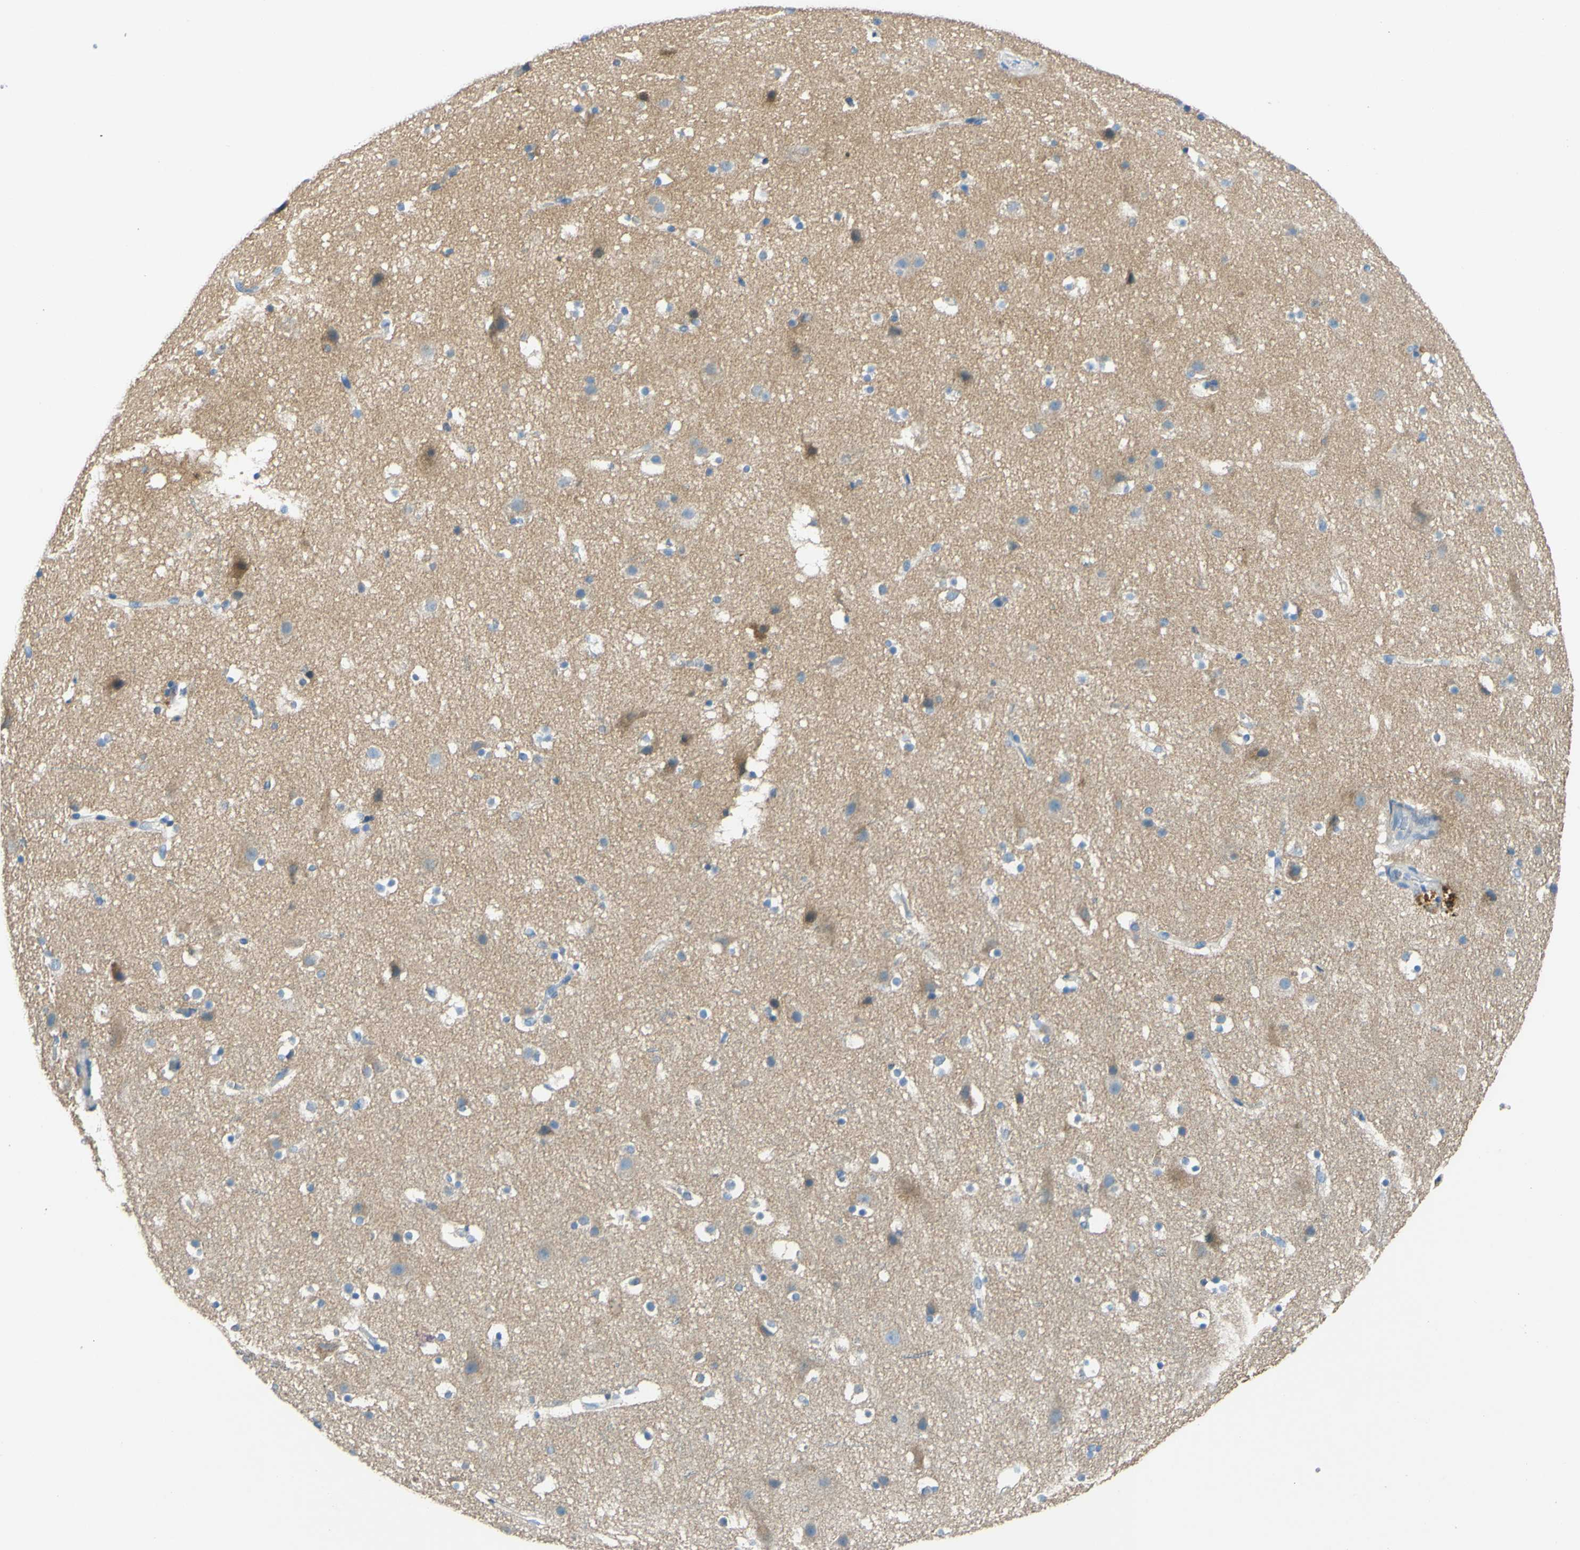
{"staining": {"intensity": "negative", "quantity": "none", "location": "none"}, "tissue": "cerebral cortex", "cell_type": "Endothelial cells", "image_type": "normal", "snomed": [{"axis": "morphology", "description": "Normal tissue, NOS"}, {"axis": "topography", "description": "Cerebral cortex"}], "caption": "The immunohistochemistry (IHC) micrograph has no significant expression in endothelial cells of cerebral cortex.", "gene": "CDH10", "patient": {"sex": "male", "age": 45}}